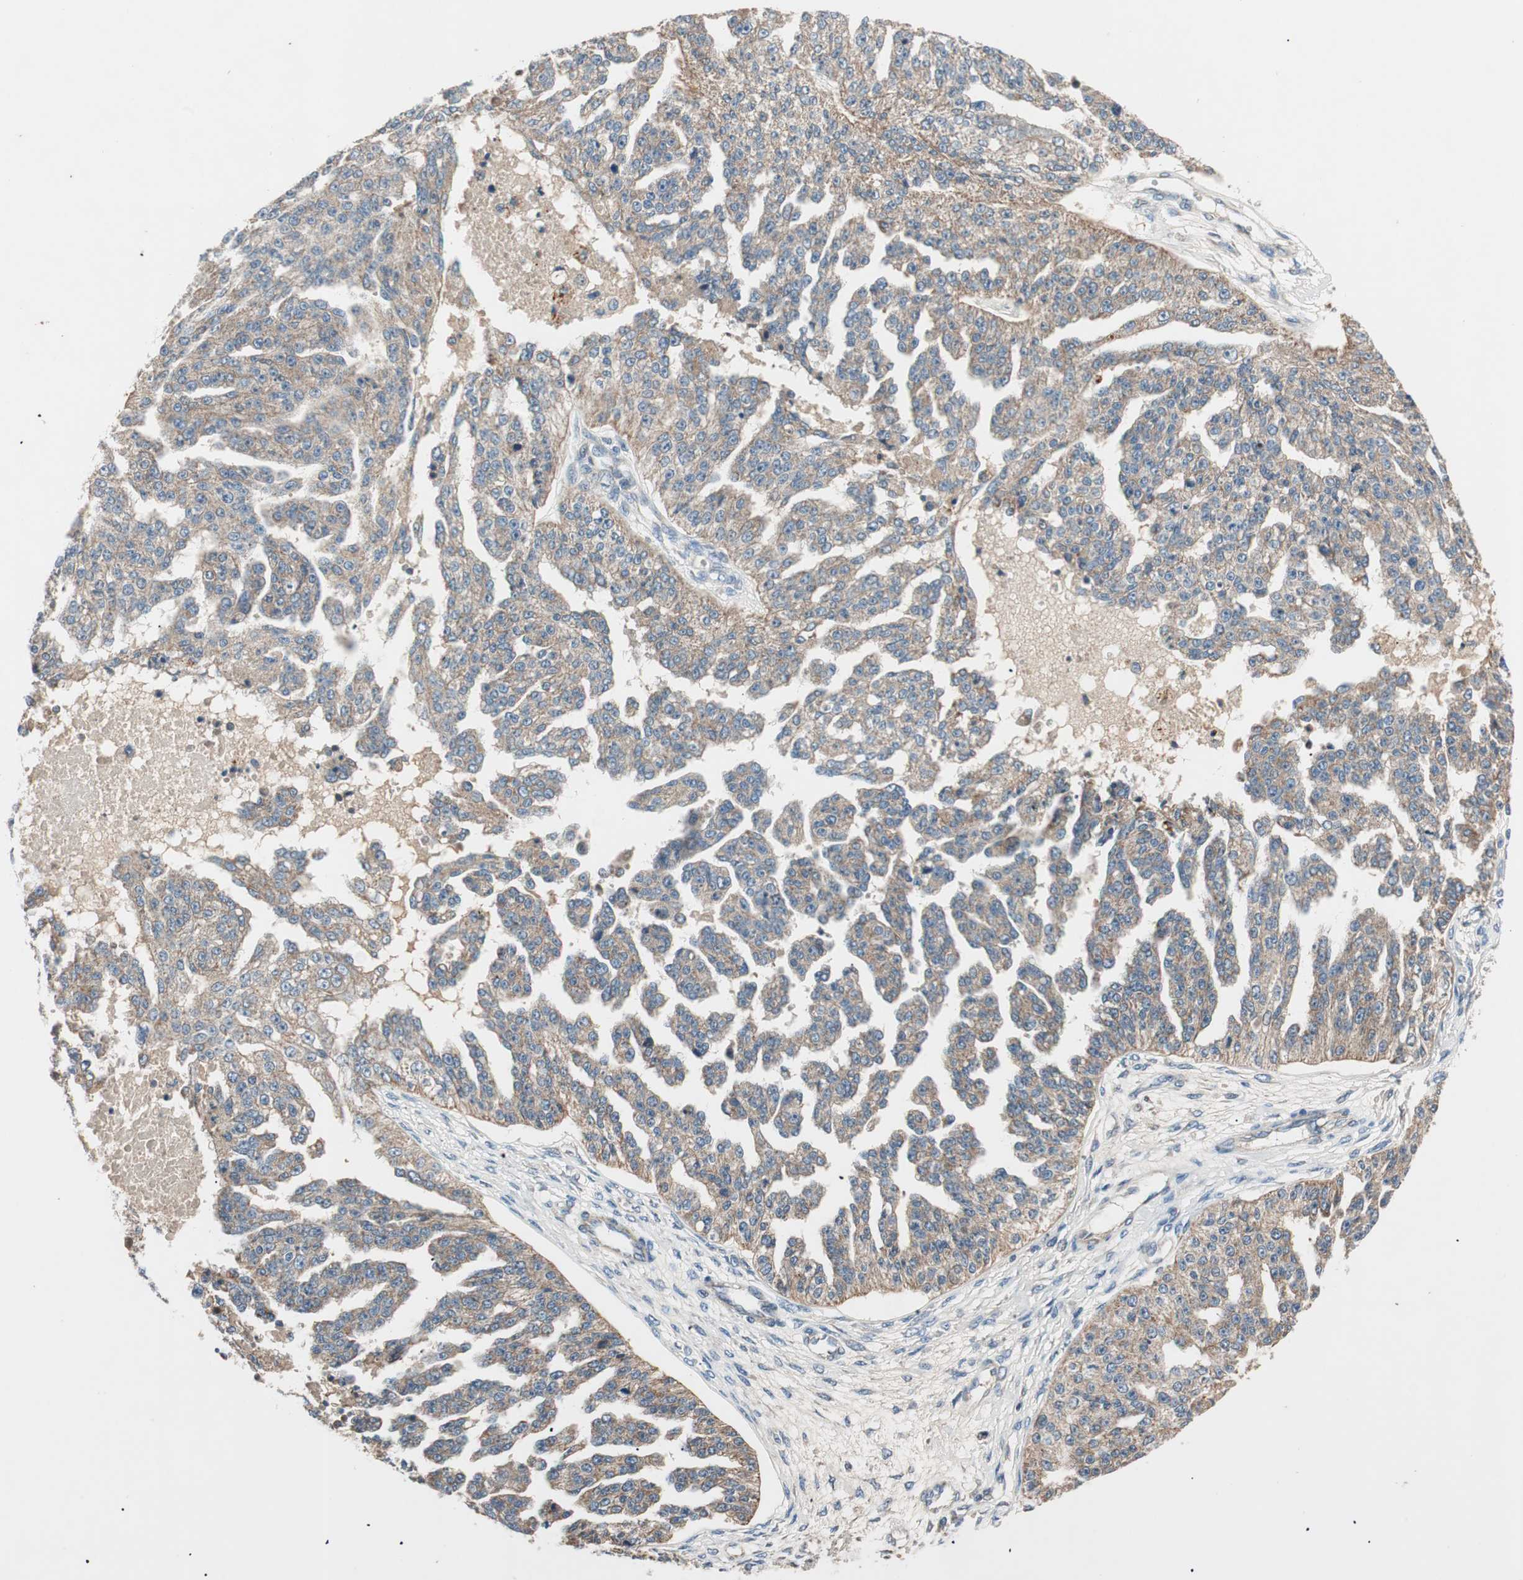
{"staining": {"intensity": "weak", "quantity": ">75%", "location": "cytoplasmic/membranous"}, "tissue": "ovarian cancer", "cell_type": "Tumor cells", "image_type": "cancer", "snomed": [{"axis": "morphology", "description": "Cystadenocarcinoma, serous, NOS"}, {"axis": "topography", "description": "Ovary"}], "caption": "Protein staining of ovarian cancer (serous cystadenocarcinoma) tissue exhibits weak cytoplasmic/membranous staining in about >75% of tumor cells.", "gene": "HPN", "patient": {"sex": "female", "age": 58}}